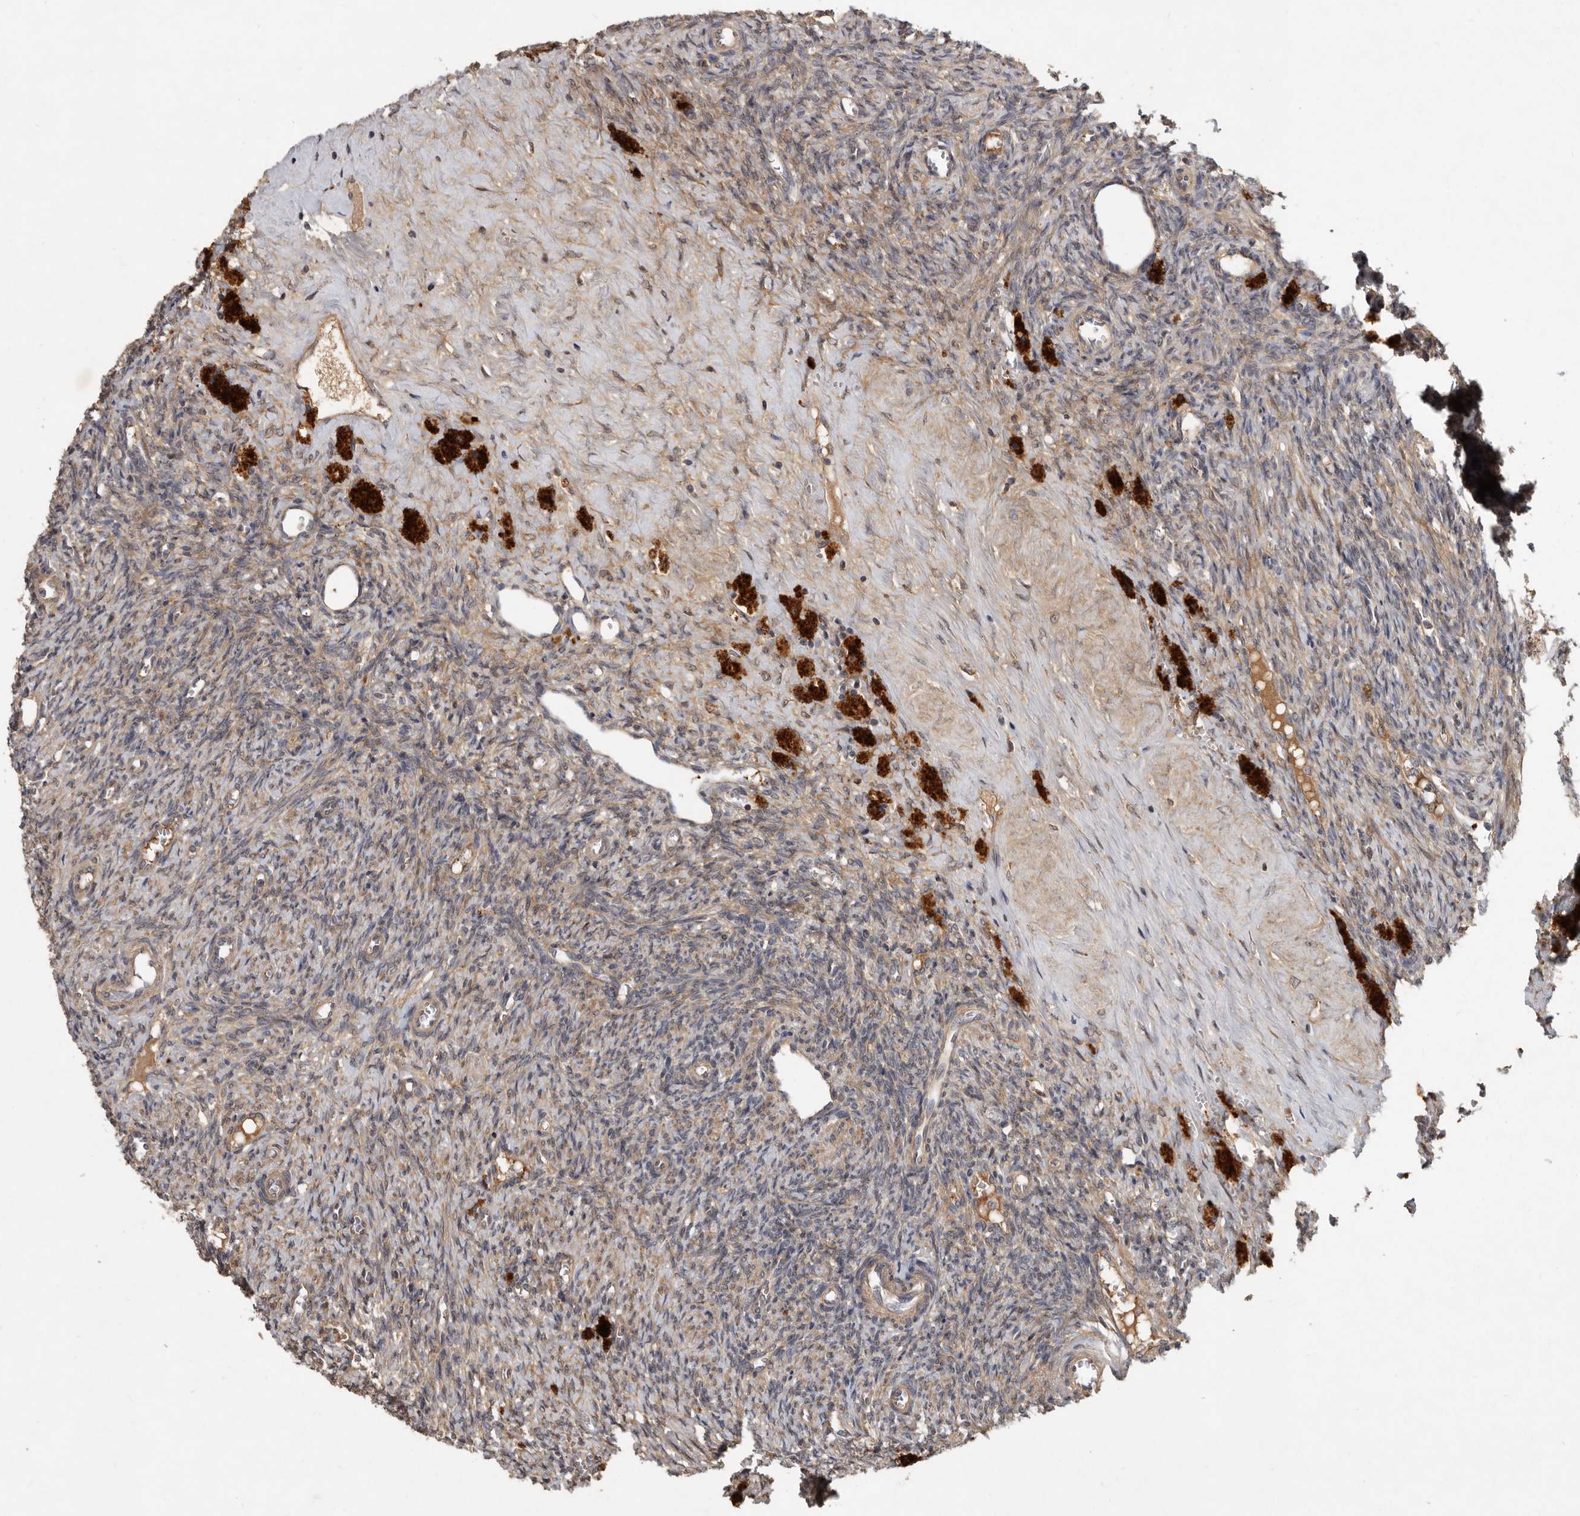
{"staining": {"intensity": "weak", "quantity": "25%-75%", "location": "cytoplasmic/membranous"}, "tissue": "ovary", "cell_type": "Follicle cells", "image_type": "normal", "snomed": [{"axis": "morphology", "description": "Normal tissue, NOS"}, {"axis": "topography", "description": "Ovary"}], "caption": "Protein staining of unremarkable ovary exhibits weak cytoplasmic/membranous positivity in about 25%-75% of follicle cells. Using DAB (brown) and hematoxylin (blue) stains, captured at high magnification using brightfield microscopy.", "gene": "DNAJC28", "patient": {"sex": "female", "age": 41}}